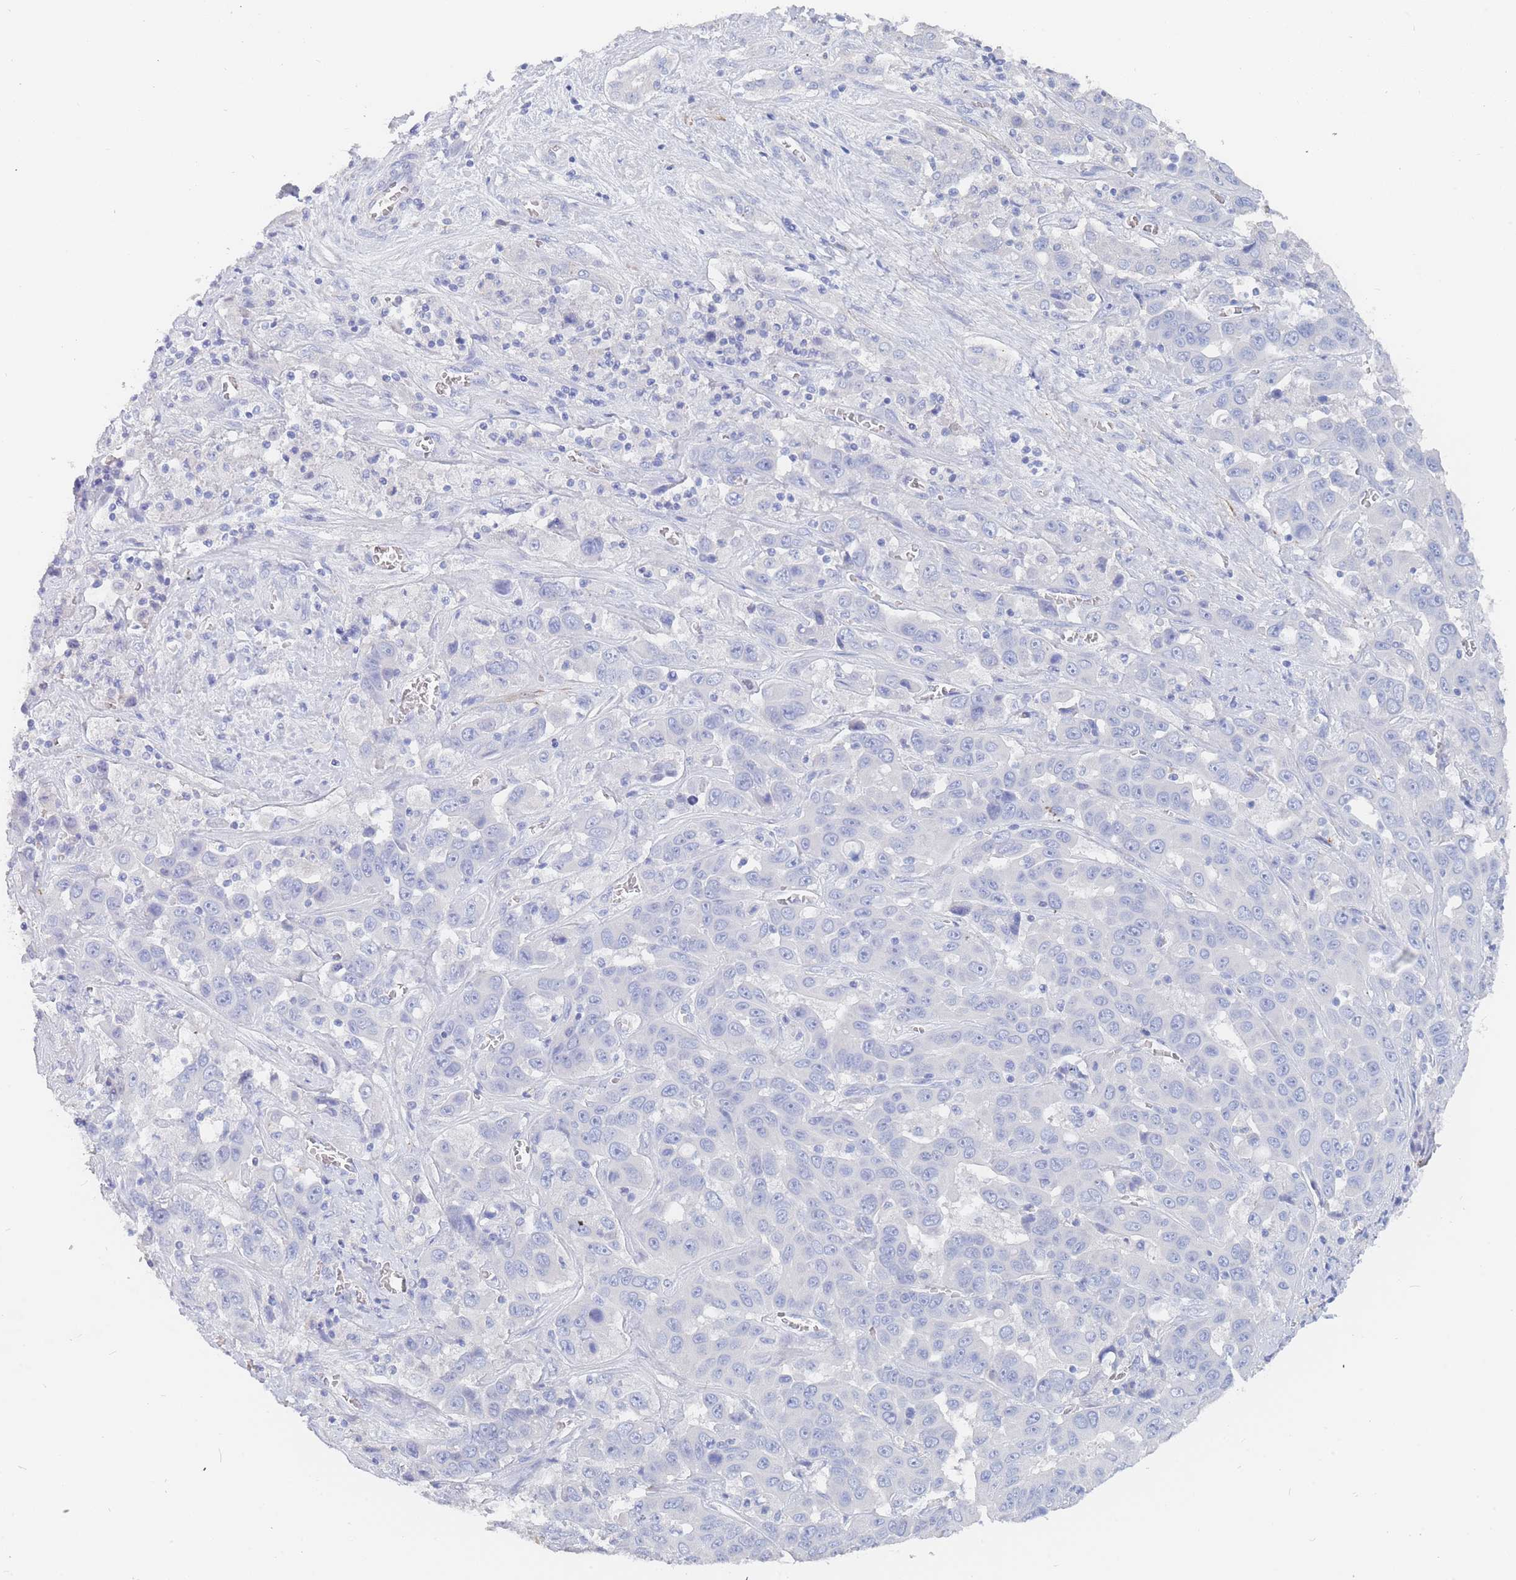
{"staining": {"intensity": "negative", "quantity": "none", "location": "none"}, "tissue": "liver cancer", "cell_type": "Tumor cells", "image_type": "cancer", "snomed": [{"axis": "morphology", "description": "Cholangiocarcinoma"}, {"axis": "topography", "description": "Liver"}], "caption": "Immunohistochemistry photomicrograph of human liver cancer stained for a protein (brown), which demonstrates no staining in tumor cells. (IHC, brightfield microscopy, high magnification).", "gene": "SLC25A35", "patient": {"sex": "female", "age": 52}}